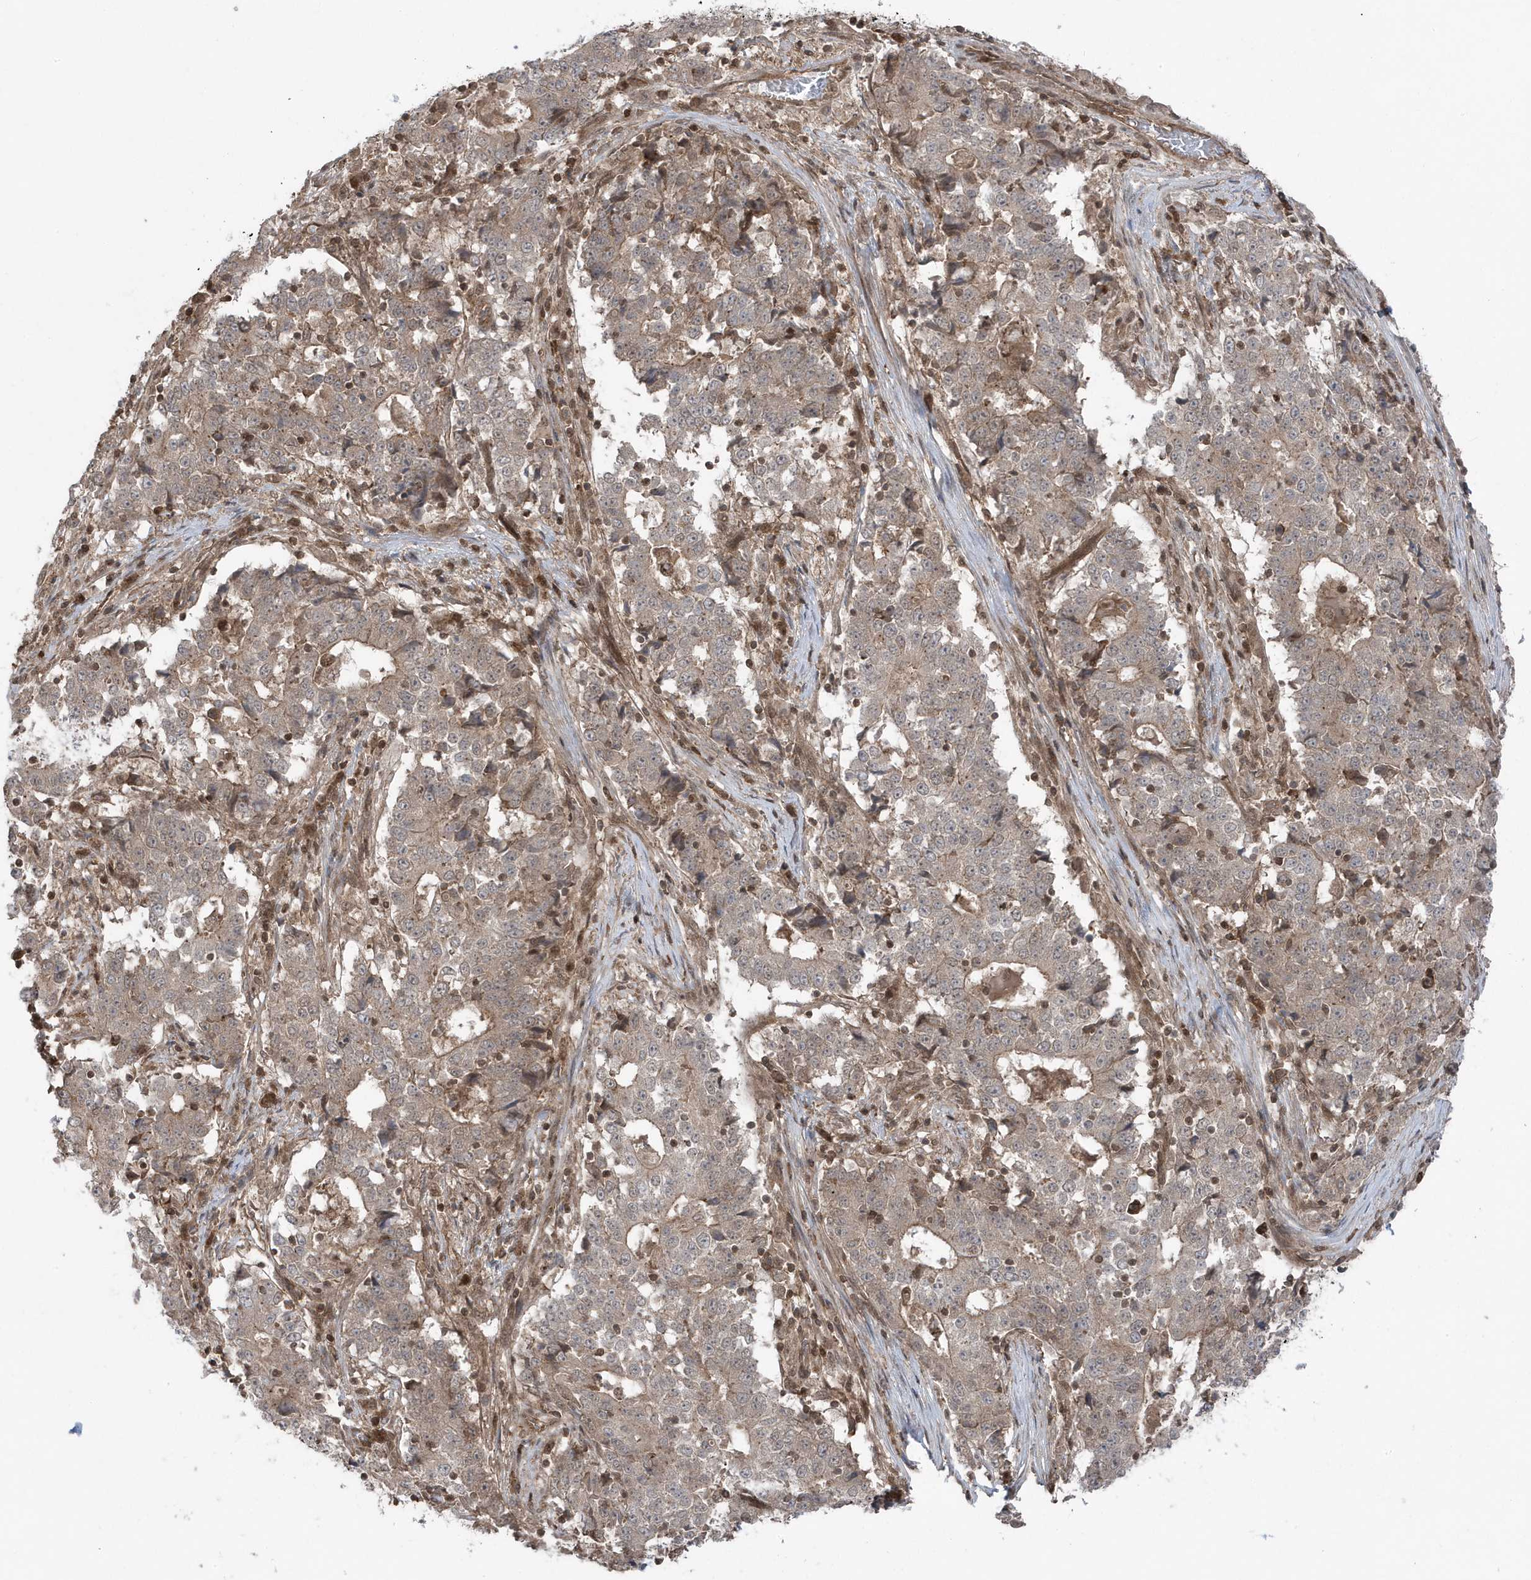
{"staining": {"intensity": "weak", "quantity": "25%-75%", "location": "cytoplasmic/membranous"}, "tissue": "stomach cancer", "cell_type": "Tumor cells", "image_type": "cancer", "snomed": [{"axis": "morphology", "description": "Adenocarcinoma, NOS"}, {"axis": "topography", "description": "Stomach"}], "caption": "Stomach adenocarcinoma stained with a brown dye exhibits weak cytoplasmic/membranous positive positivity in about 25%-75% of tumor cells.", "gene": "MAPK1IP1L", "patient": {"sex": "male", "age": 59}}